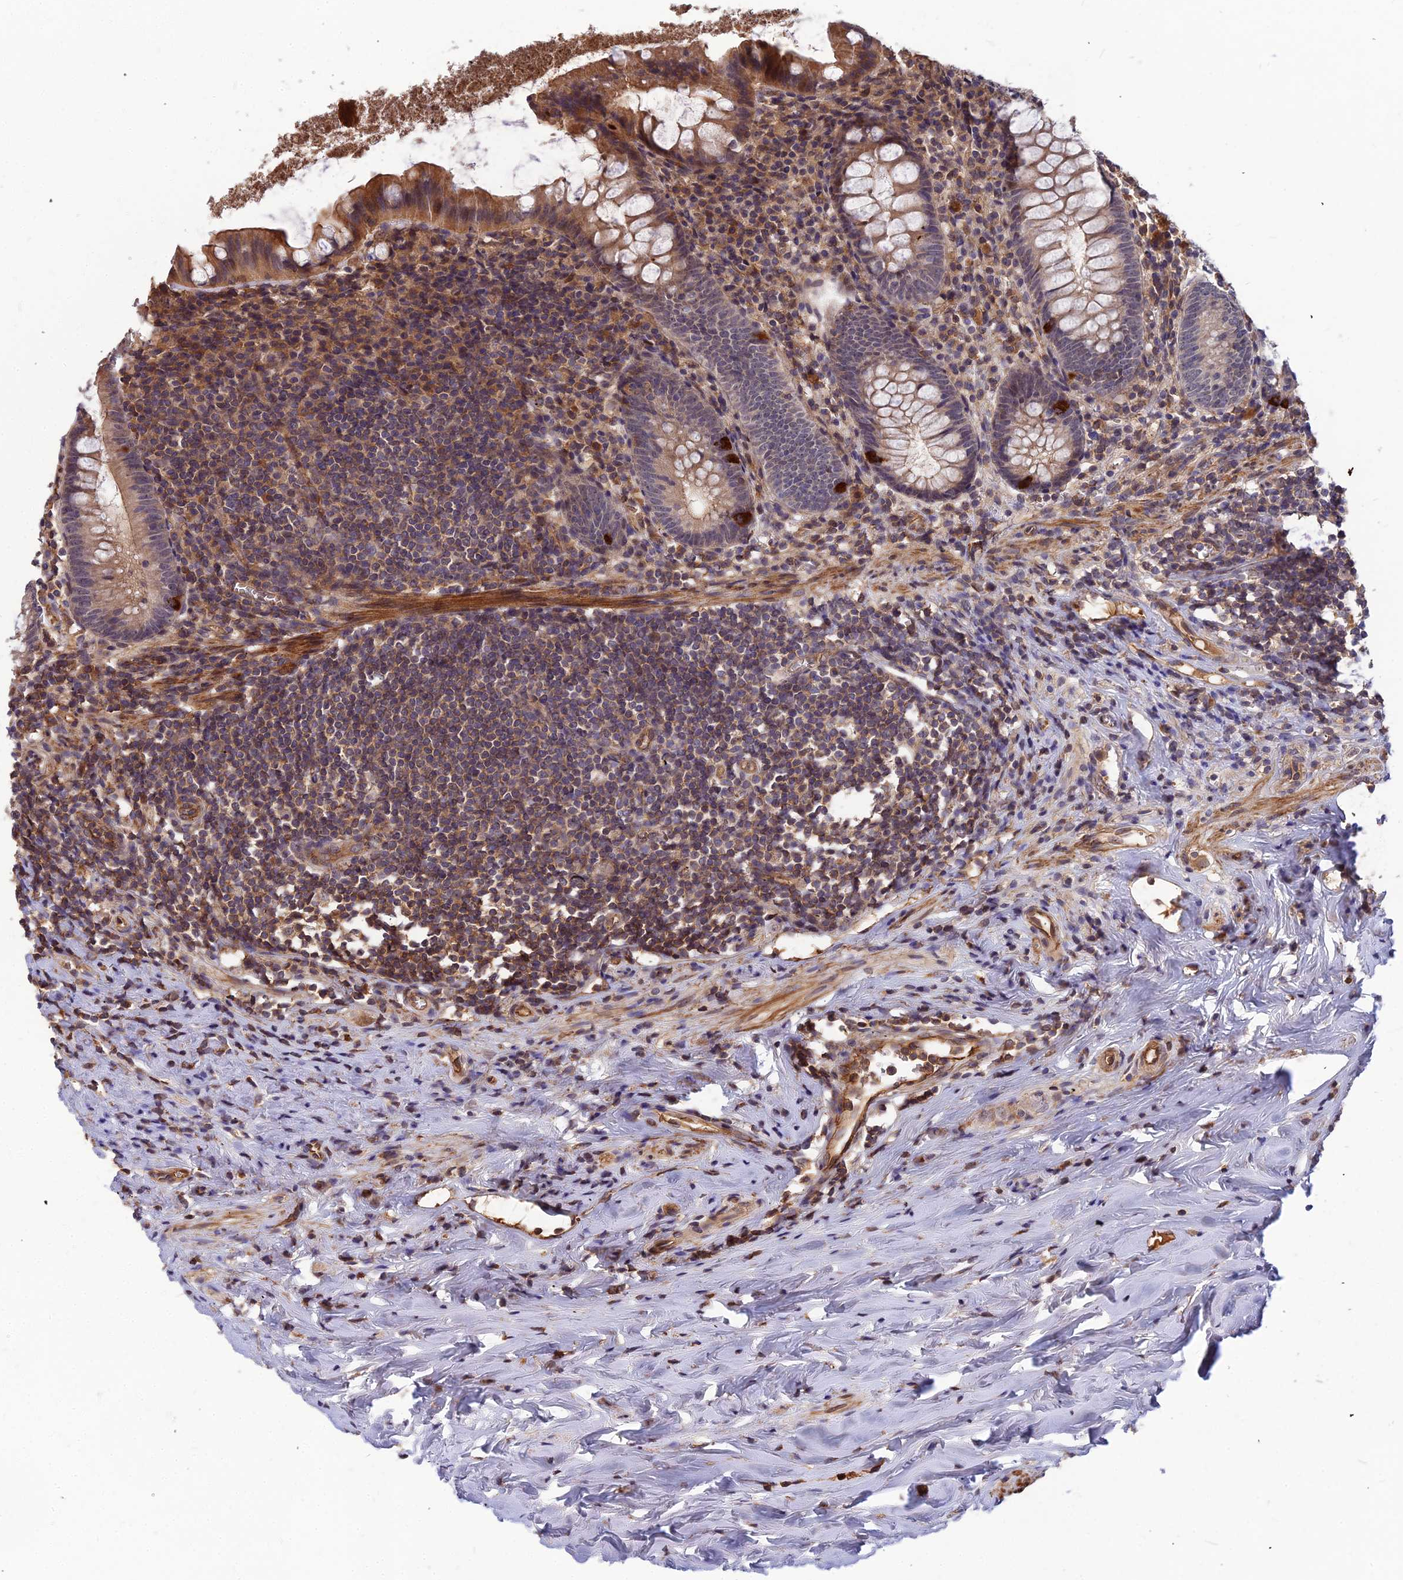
{"staining": {"intensity": "moderate", "quantity": "25%-75%", "location": "cytoplasmic/membranous"}, "tissue": "appendix", "cell_type": "Glandular cells", "image_type": "normal", "snomed": [{"axis": "morphology", "description": "Normal tissue, NOS"}, {"axis": "topography", "description": "Appendix"}], "caption": "A high-resolution image shows immunohistochemistry staining of unremarkable appendix, which exhibits moderate cytoplasmic/membranous staining in approximately 25%-75% of glandular cells.", "gene": "ZNF467", "patient": {"sex": "female", "age": 51}}